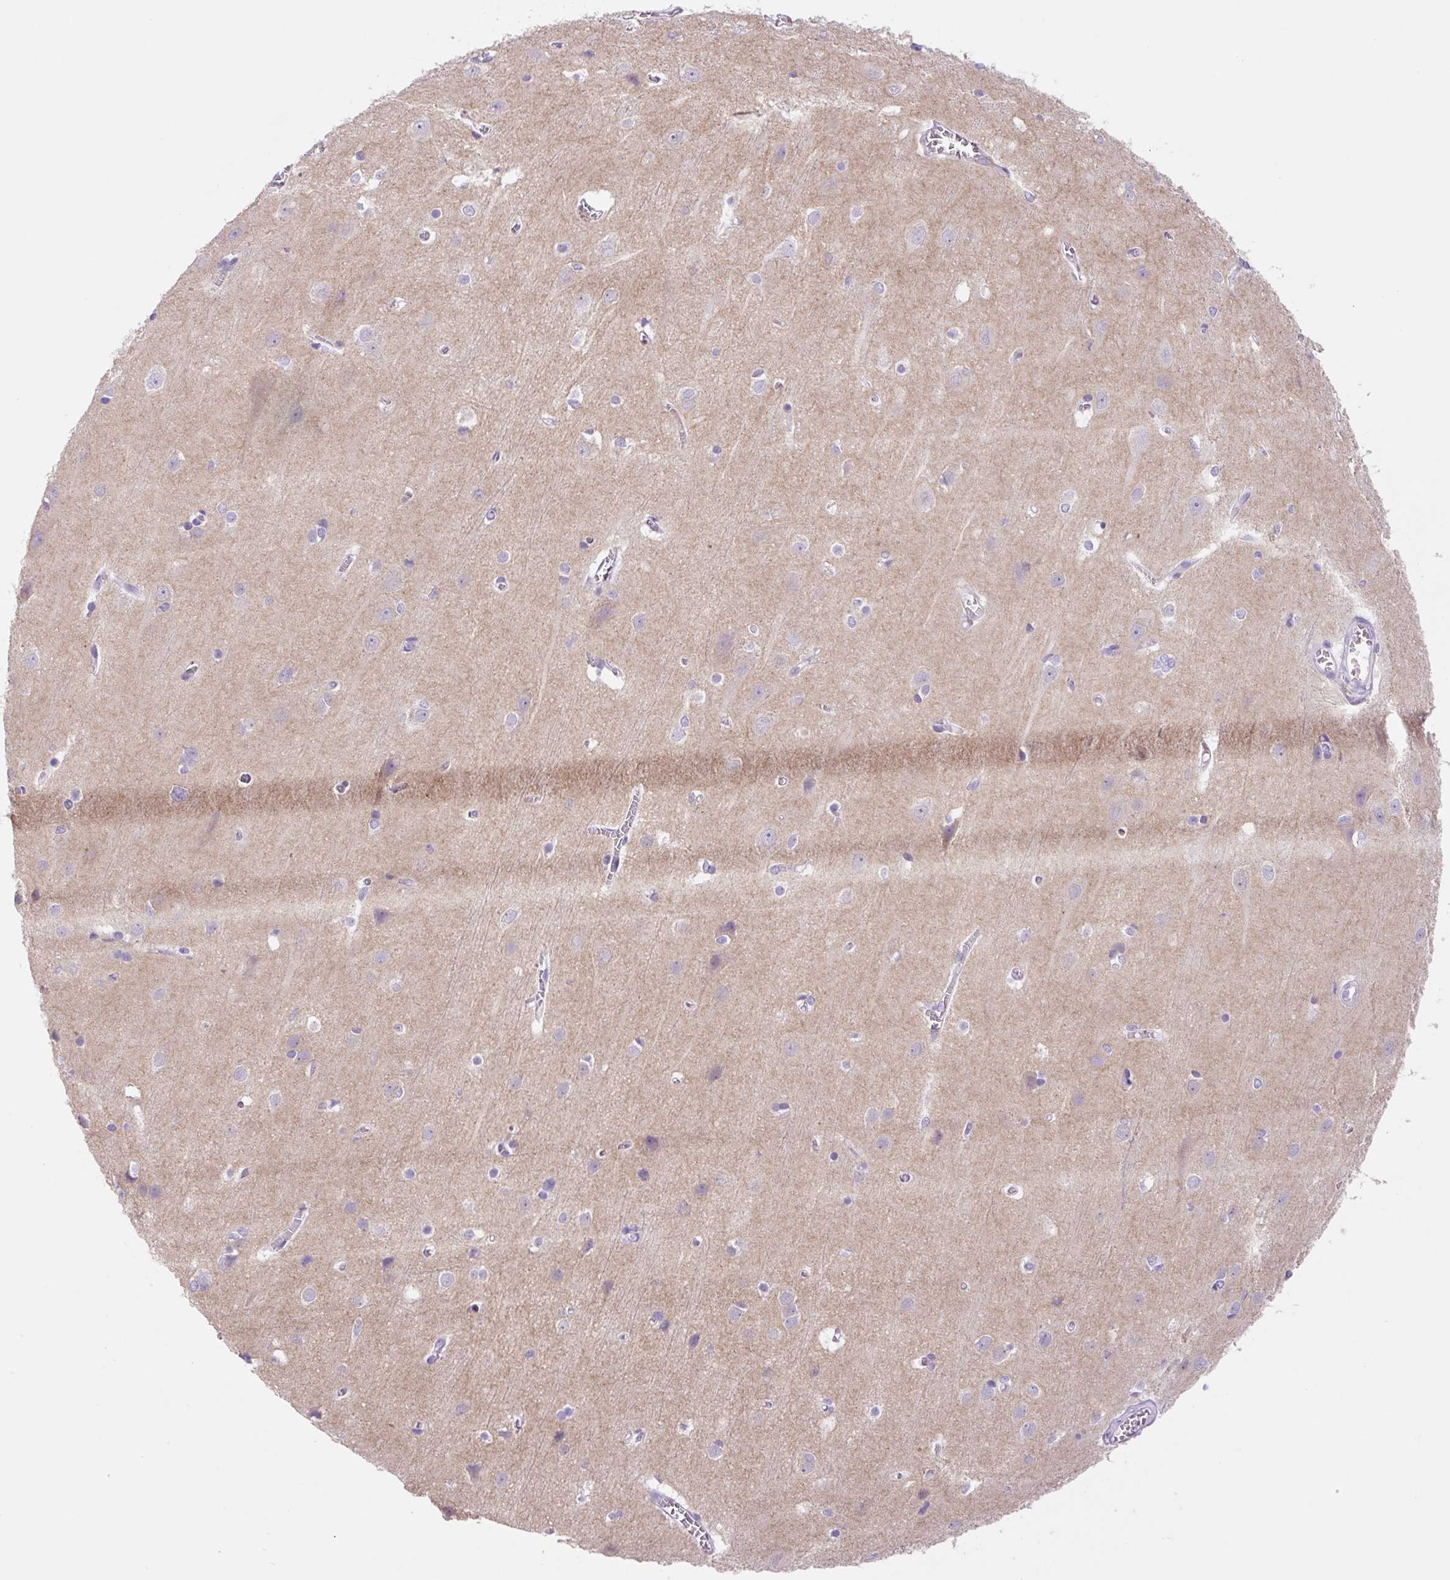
{"staining": {"intensity": "negative", "quantity": "none", "location": "none"}, "tissue": "cerebral cortex", "cell_type": "Endothelial cells", "image_type": "normal", "snomed": [{"axis": "morphology", "description": "Normal tissue, NOS"}, {"axis": "topography", "description": "Cerebral cortex"}], "caption": "DAB immunohistochemical staining of benign cerebral cortex exhibits no significant positivity in endothelial cells.", "gene": "PRRT1", "patient": {"sex": "male", "age": 37}}